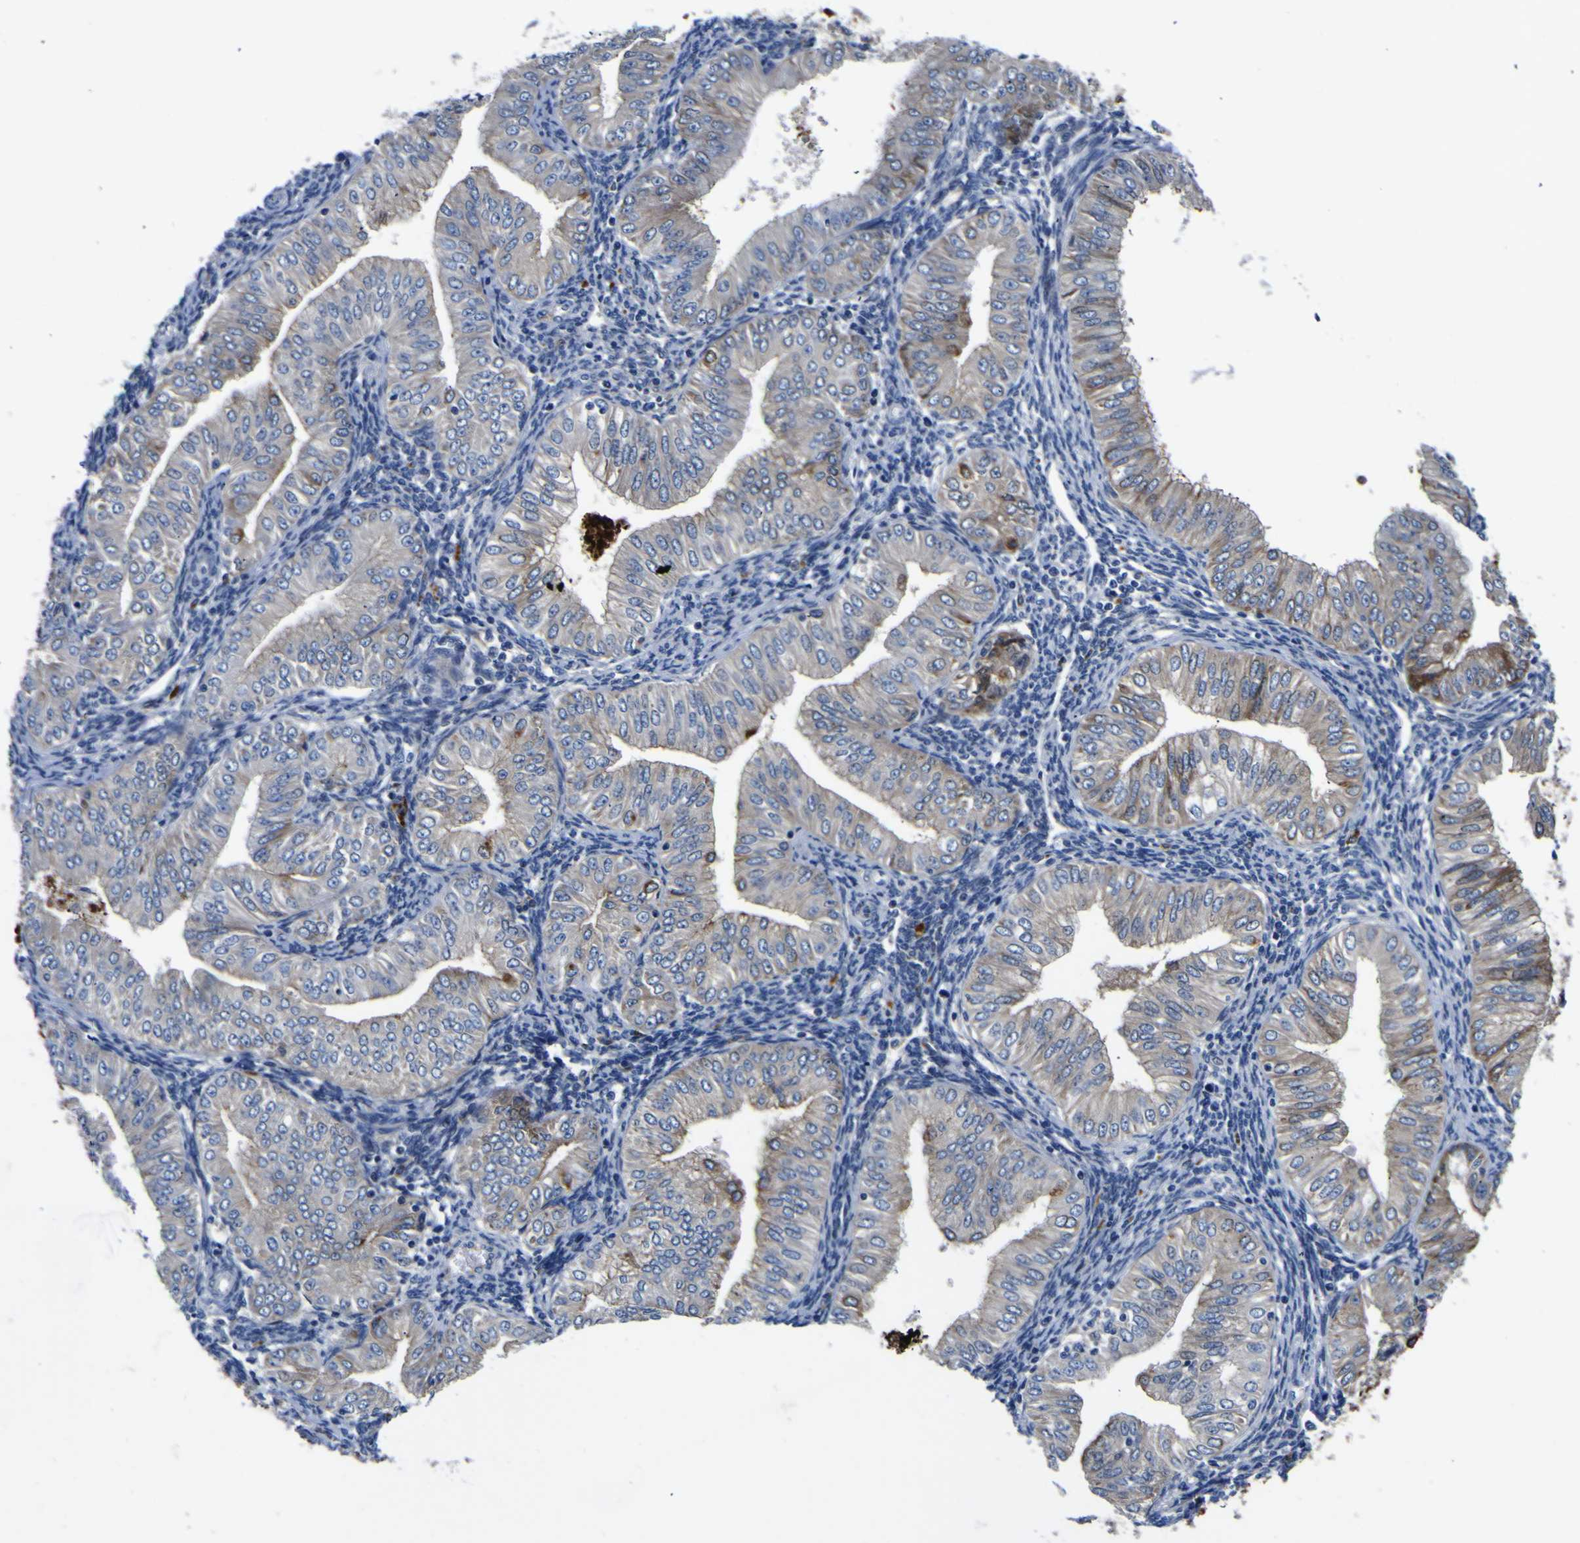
{"staining": {"intensity": "moderate", "quantity": "<25%", "location": "cytoplasmic/membranous"}, "tissue": "endometrial cancer", "cell_type": "Tumor cells", "image_type": "cancer", "snomed": [{"axis": "morphology", "description": "Normal tissue, NOS"}, {"axis": "morphology", "description": "Adenocarcinoma, NOS"}, {"axis": "topography", "description": "Endometrium"}], "caption": "Immunohistochemical staining of endometrial cancer (adenocarcinoma) exhibits low levels of moderate cytoplasmic/membranous protein positivity in about <25% of tumor cells. The staining is performed using DAB (3,3'-diaminobenzidine) brown chromogen to label protein expression. The nuclei are counter-stained blue using hematoxylin.", "gene": "SCD", "patient": {"sex": "female", "age": 53}}